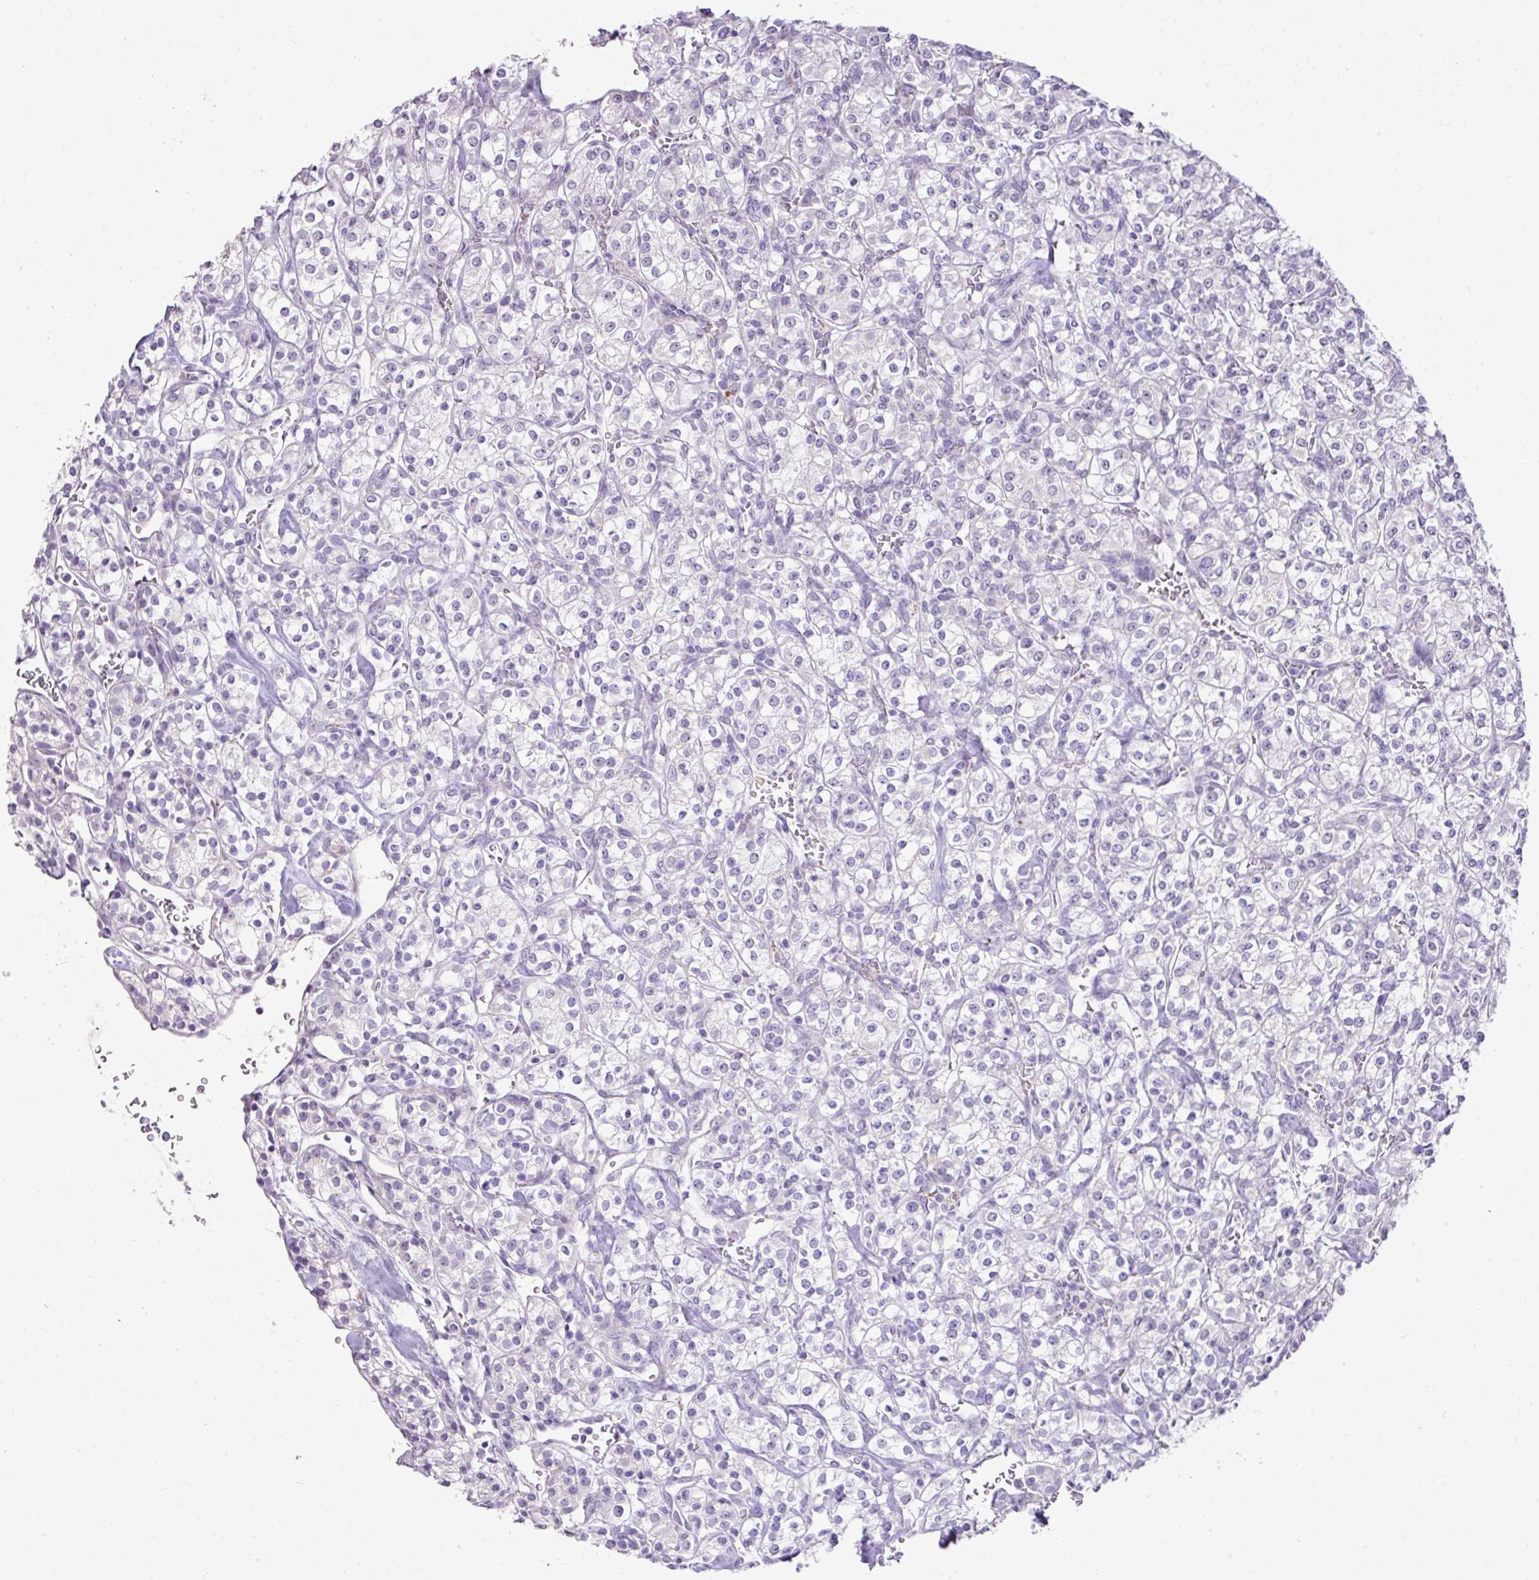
{"staining": {"intensity": "negative", "quantity": "none", "location": "none"}, "tissue": "renal cancer", "cell_type": "Tumor cells", "image_type": "cancer", "snomed": [{"axis": "morphology", "description": "Adenocarcinoma, NOS"}, {"axis": "topography", "description": "Kidney"}], "caption": "Renal cancer (adenocarcinoma) was stained to show a protein in brown. There is no significant staining in tumor cells.", "gene": "DIP2A", "patient": {"sex": "male", "age": 77}}